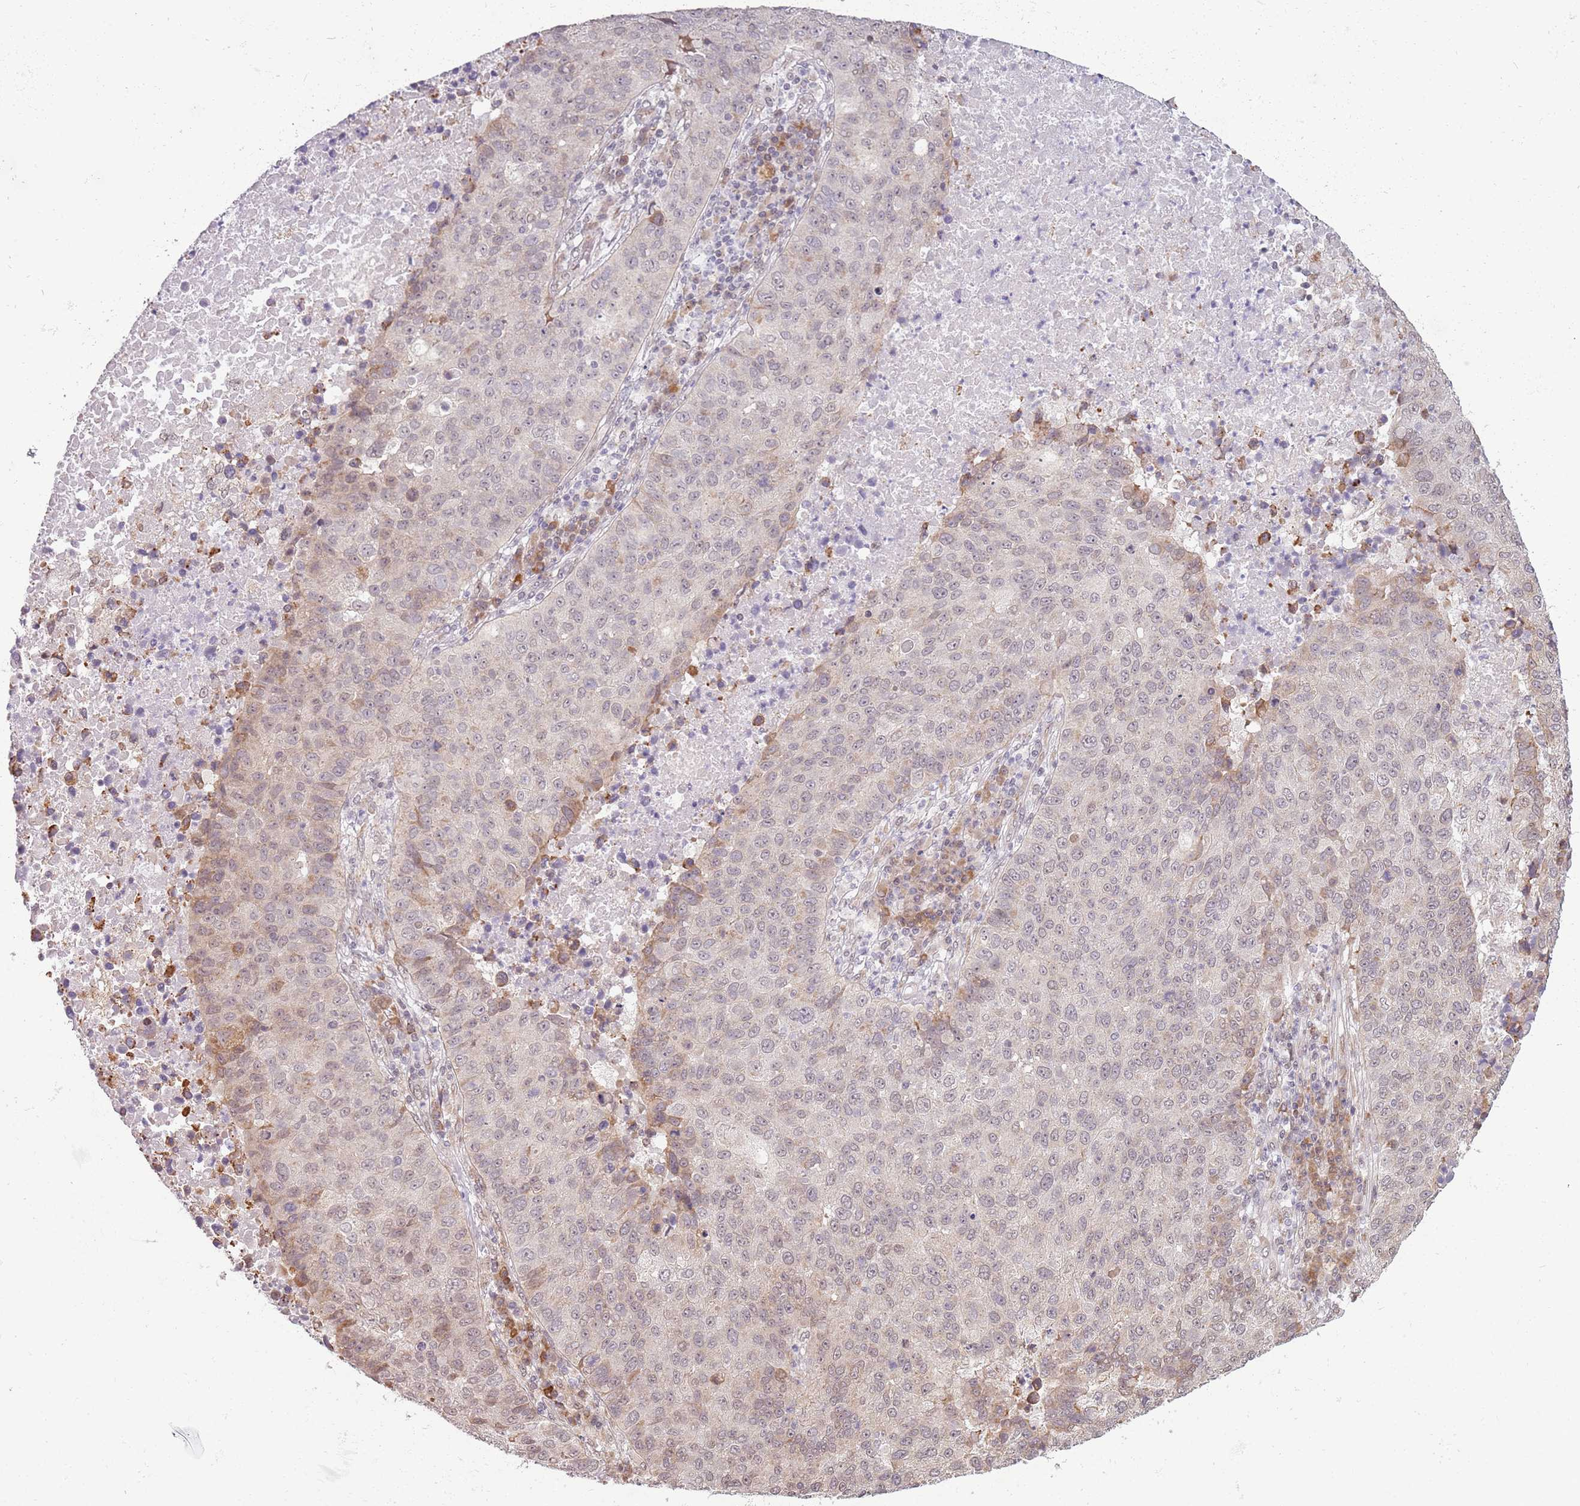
{"staining": {"intensity": "moderate", "quantity": "<25%", "location": "cytoplasmic/membranous"}, "tissue": "lung cancer", "cell_type": "Tumor cells", "image_type": "cancer", "snomed": [{"axis": "morphology", "description": "Squamous cell carcinoma, NOS"}, {"axis": "topography", "description": "Lung"}], "caption": "This is a micrograph of immunohistochemistry staining of lung squamous cell carcinoma, which shows moderate expression in the cytoplasmic/membranous of tumor cells.", "gene": "BARD1", "patient": {"sex": "male", "age": 73}}